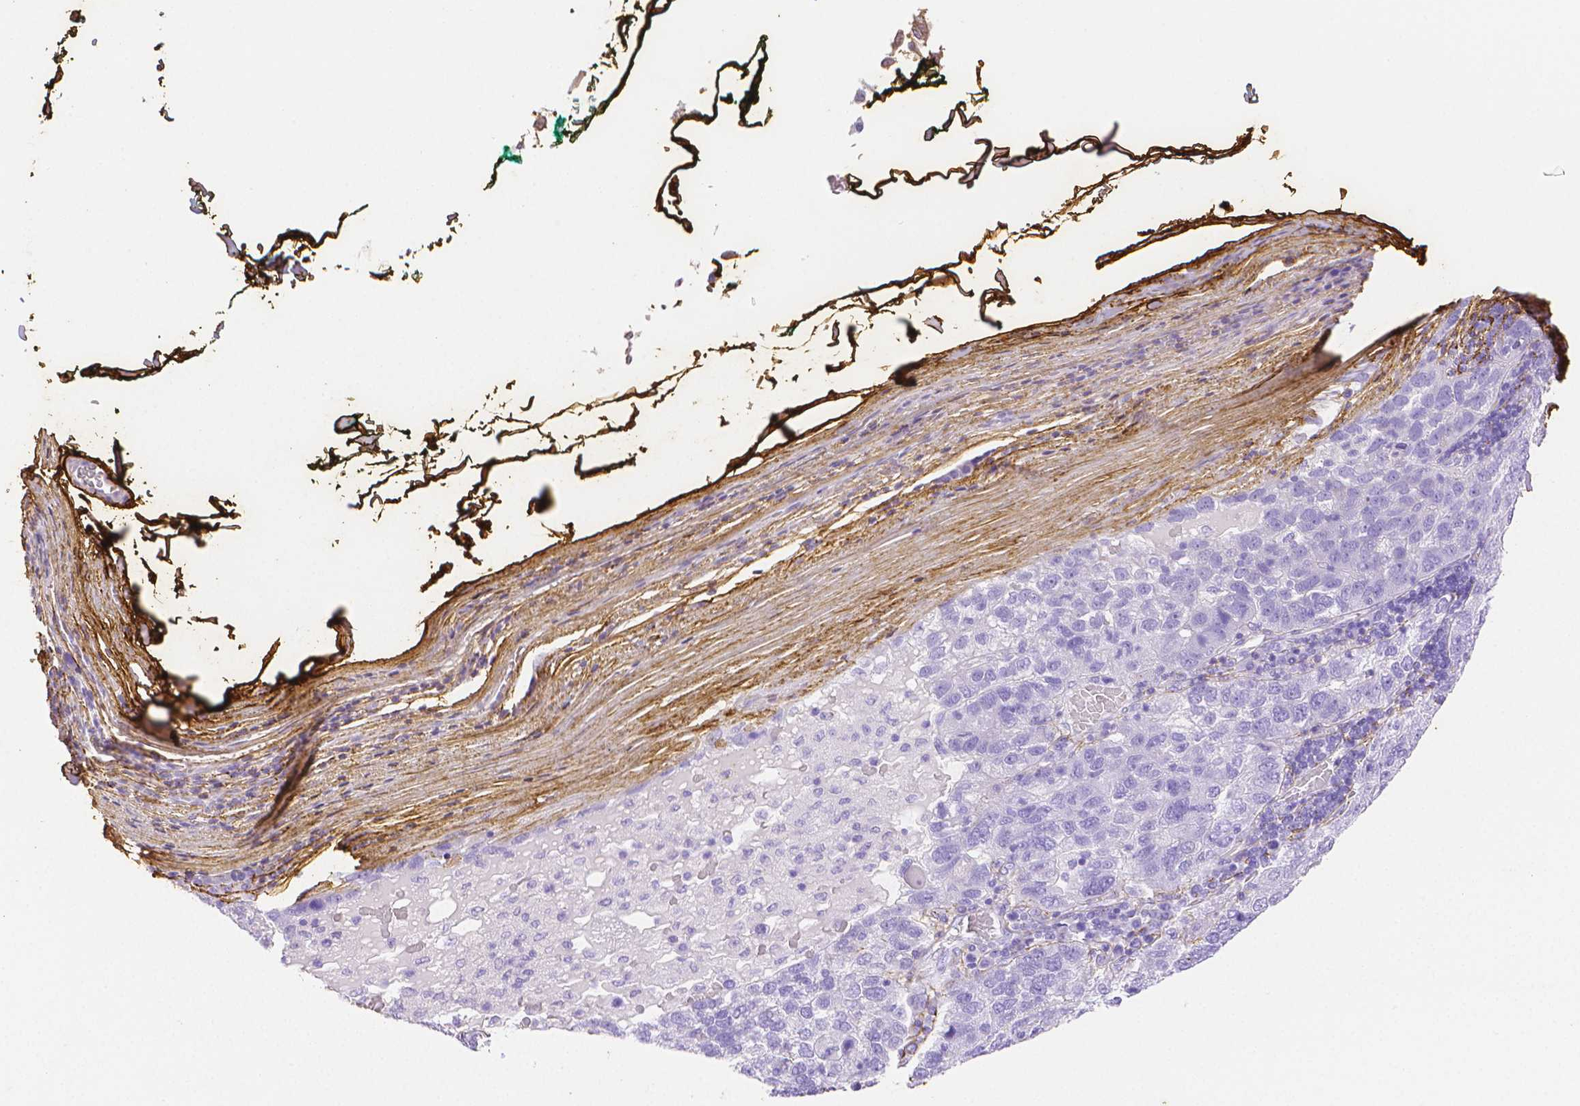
{"staining": {"intensity": "negative", "quantity": "none", "location": "none"}, "tissue": "pancreatic cancer", "cell_type": "Tumor cells", "image_type": "cancer", "snomed": [{"axis": "morphology", "description": "Adenocarcinoma, NOS"}, {"axis": "topography", "description": "Pancreas"}], "caption": "The image demonstrates no staining of tumor cells in adenocarcinoma (pancreatic). The staining was performed using DAB to visualize the protein expression in brown, while the nuclei were stained in blue with hematoxylin (Magnification: 20x).", "gene": "FBN1", "patient": {"sex": "female", "age": 61}}